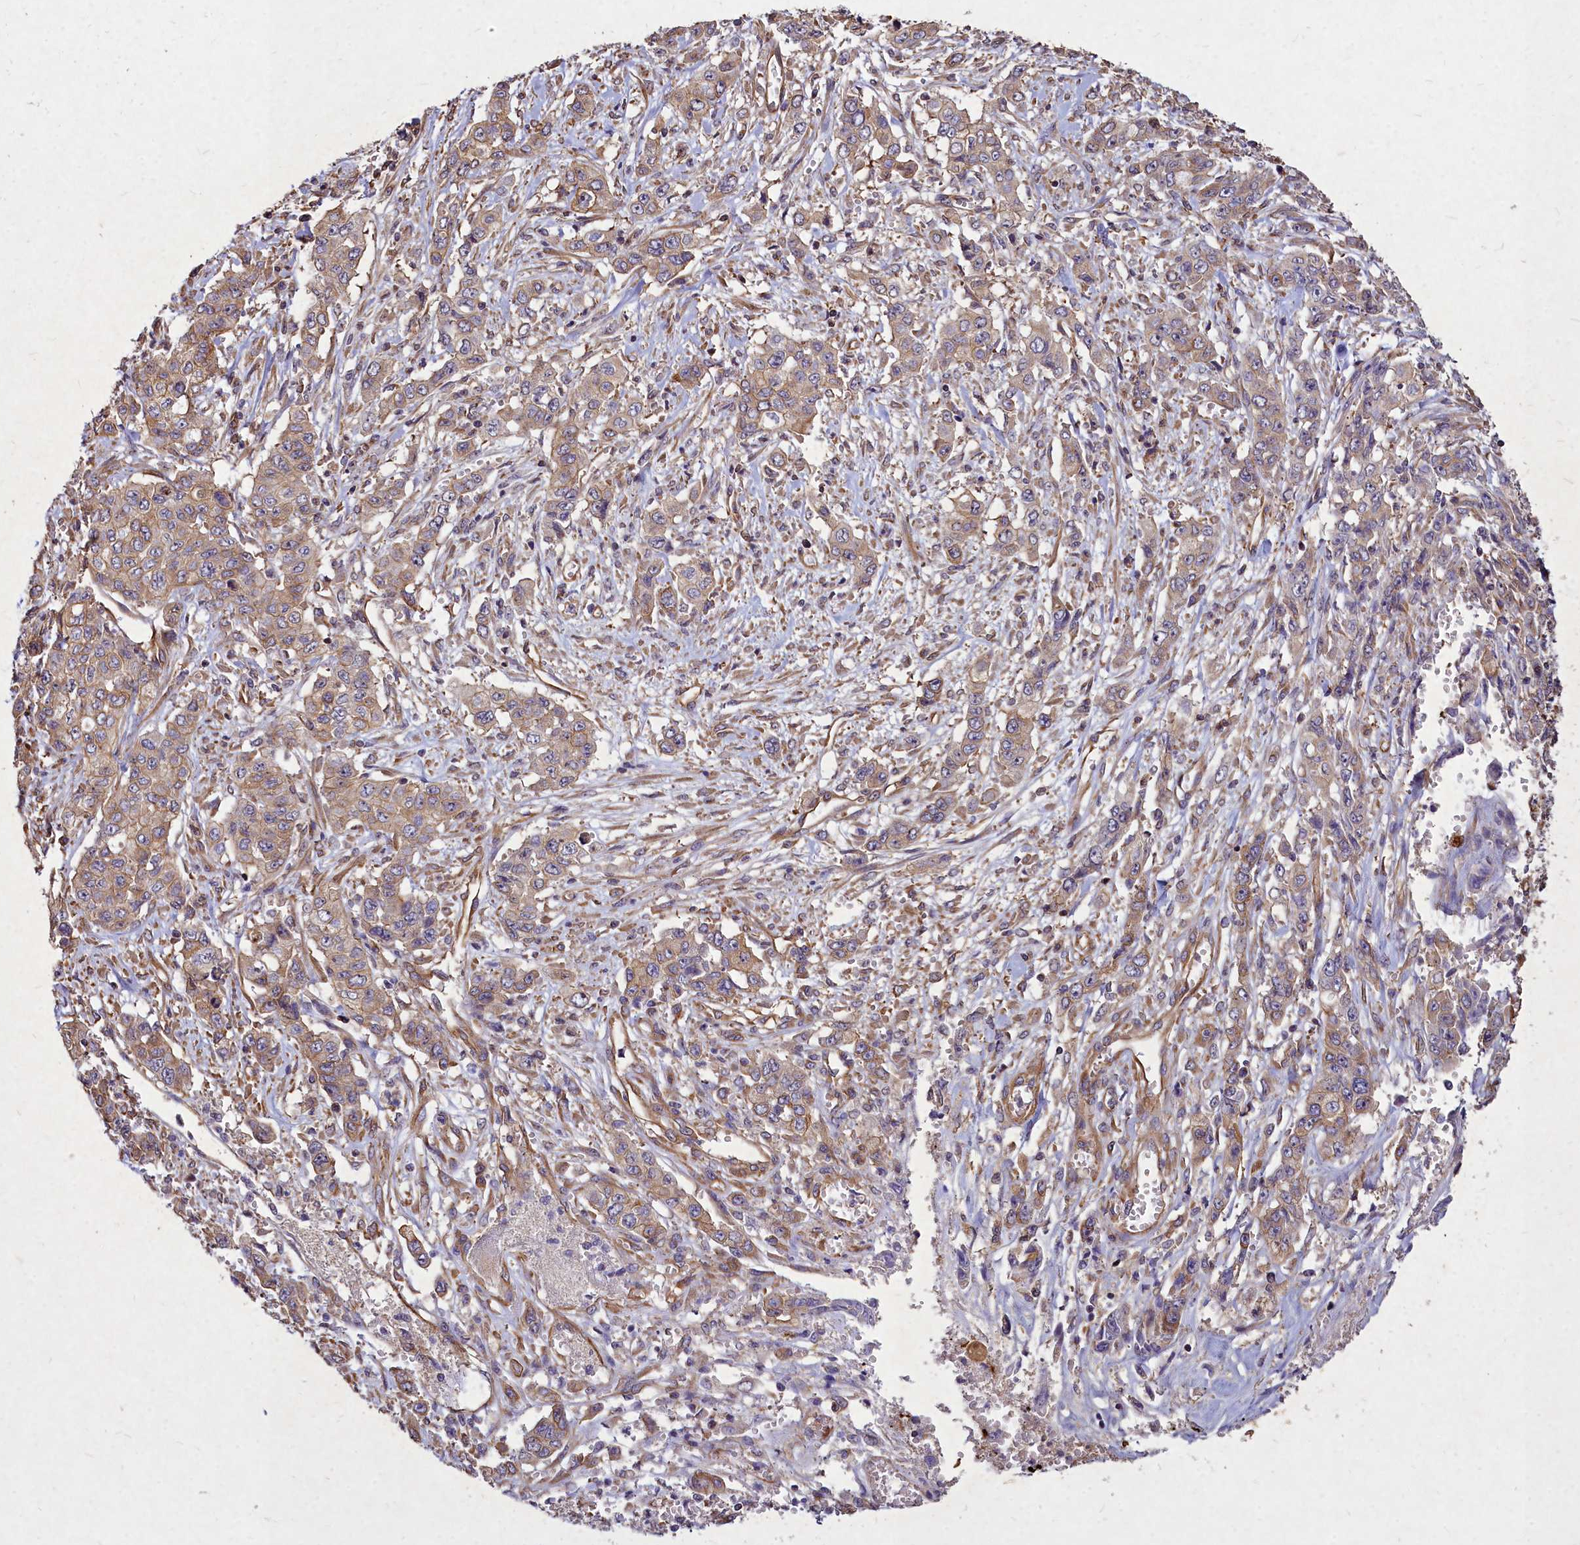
{"staining": {"intensity": "moderate", "quantity": ">75%", "location": "cytoplasmic/membranous"}, "tissue": "stomach cancer", "cell_type": "Tumor cells", "image_type": "cancer", "snomed": [{"axis": "morphology", "description": "Normal tissue, NOS"}, {"axis": "morphology", "description": "Adenocarcinoma, NOS"}, {"axis": "topography", "description": "Stomach"}], "caption": "IHC image of human stomach adenocarcinoma stained for a protein (brown), which reveals medium levels of moderate cytoplasmic/membranous expression in about >75% of tumor cells.", "gene": "SKA1", "patient": {"sex": "female", "age": 64}}